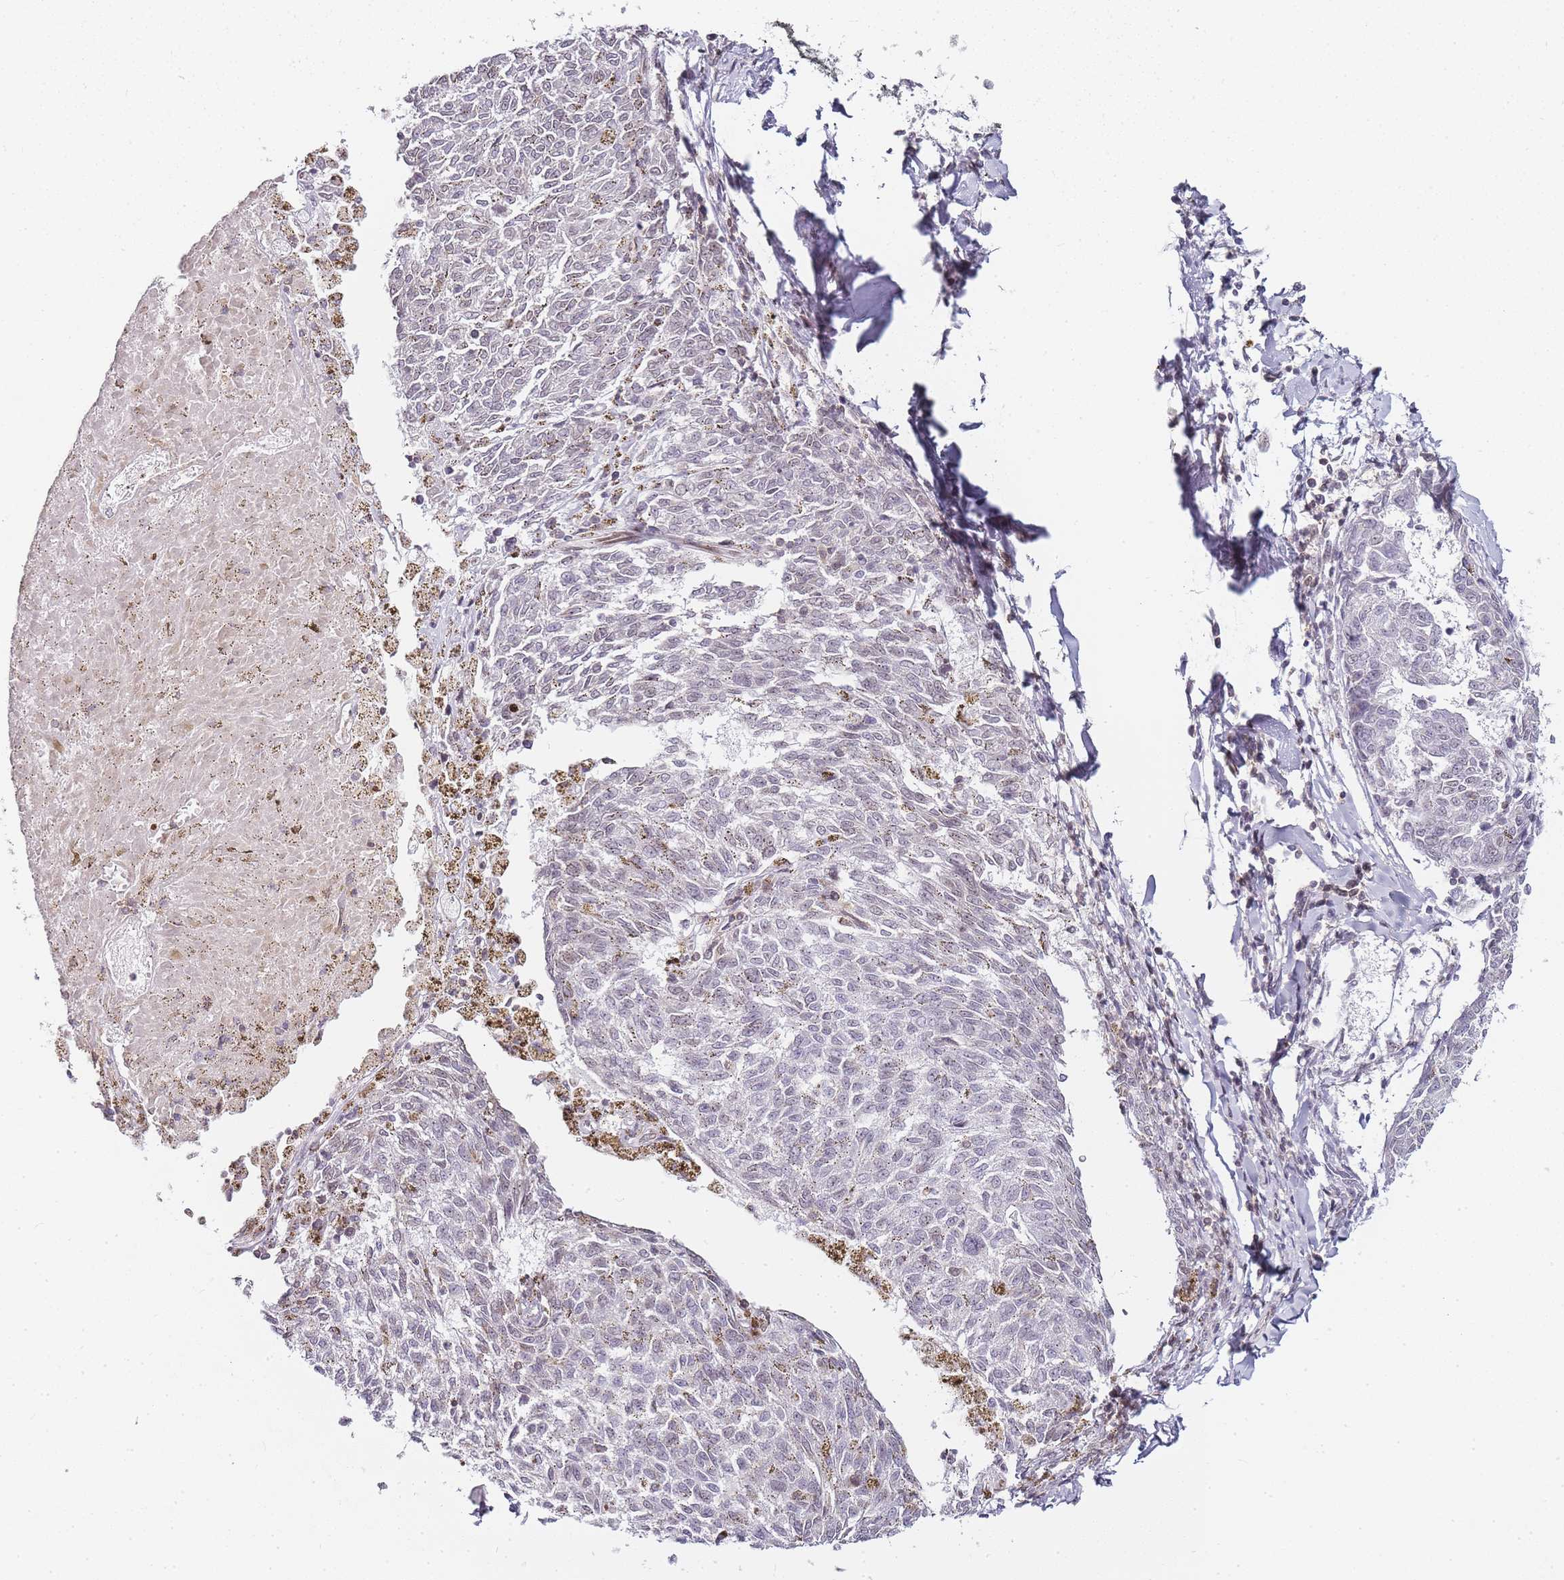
{"staining": {"intensity": "negative", "quantity": "none", "location": "none"}, "tissue": "melanoma", "cell_type": "Tumor cells", "image_type": "cancer", "snomed": [{"axis": "morphology", "description": "Malignant melanoma, NOS"}, {"axis": "topography", "description": "Skin"}], "caption": "An image of human melanoma is negative for staining in tumor cells.", "gene": "JAKMIP1", "patient": {"sex": "female", "age": 72}}